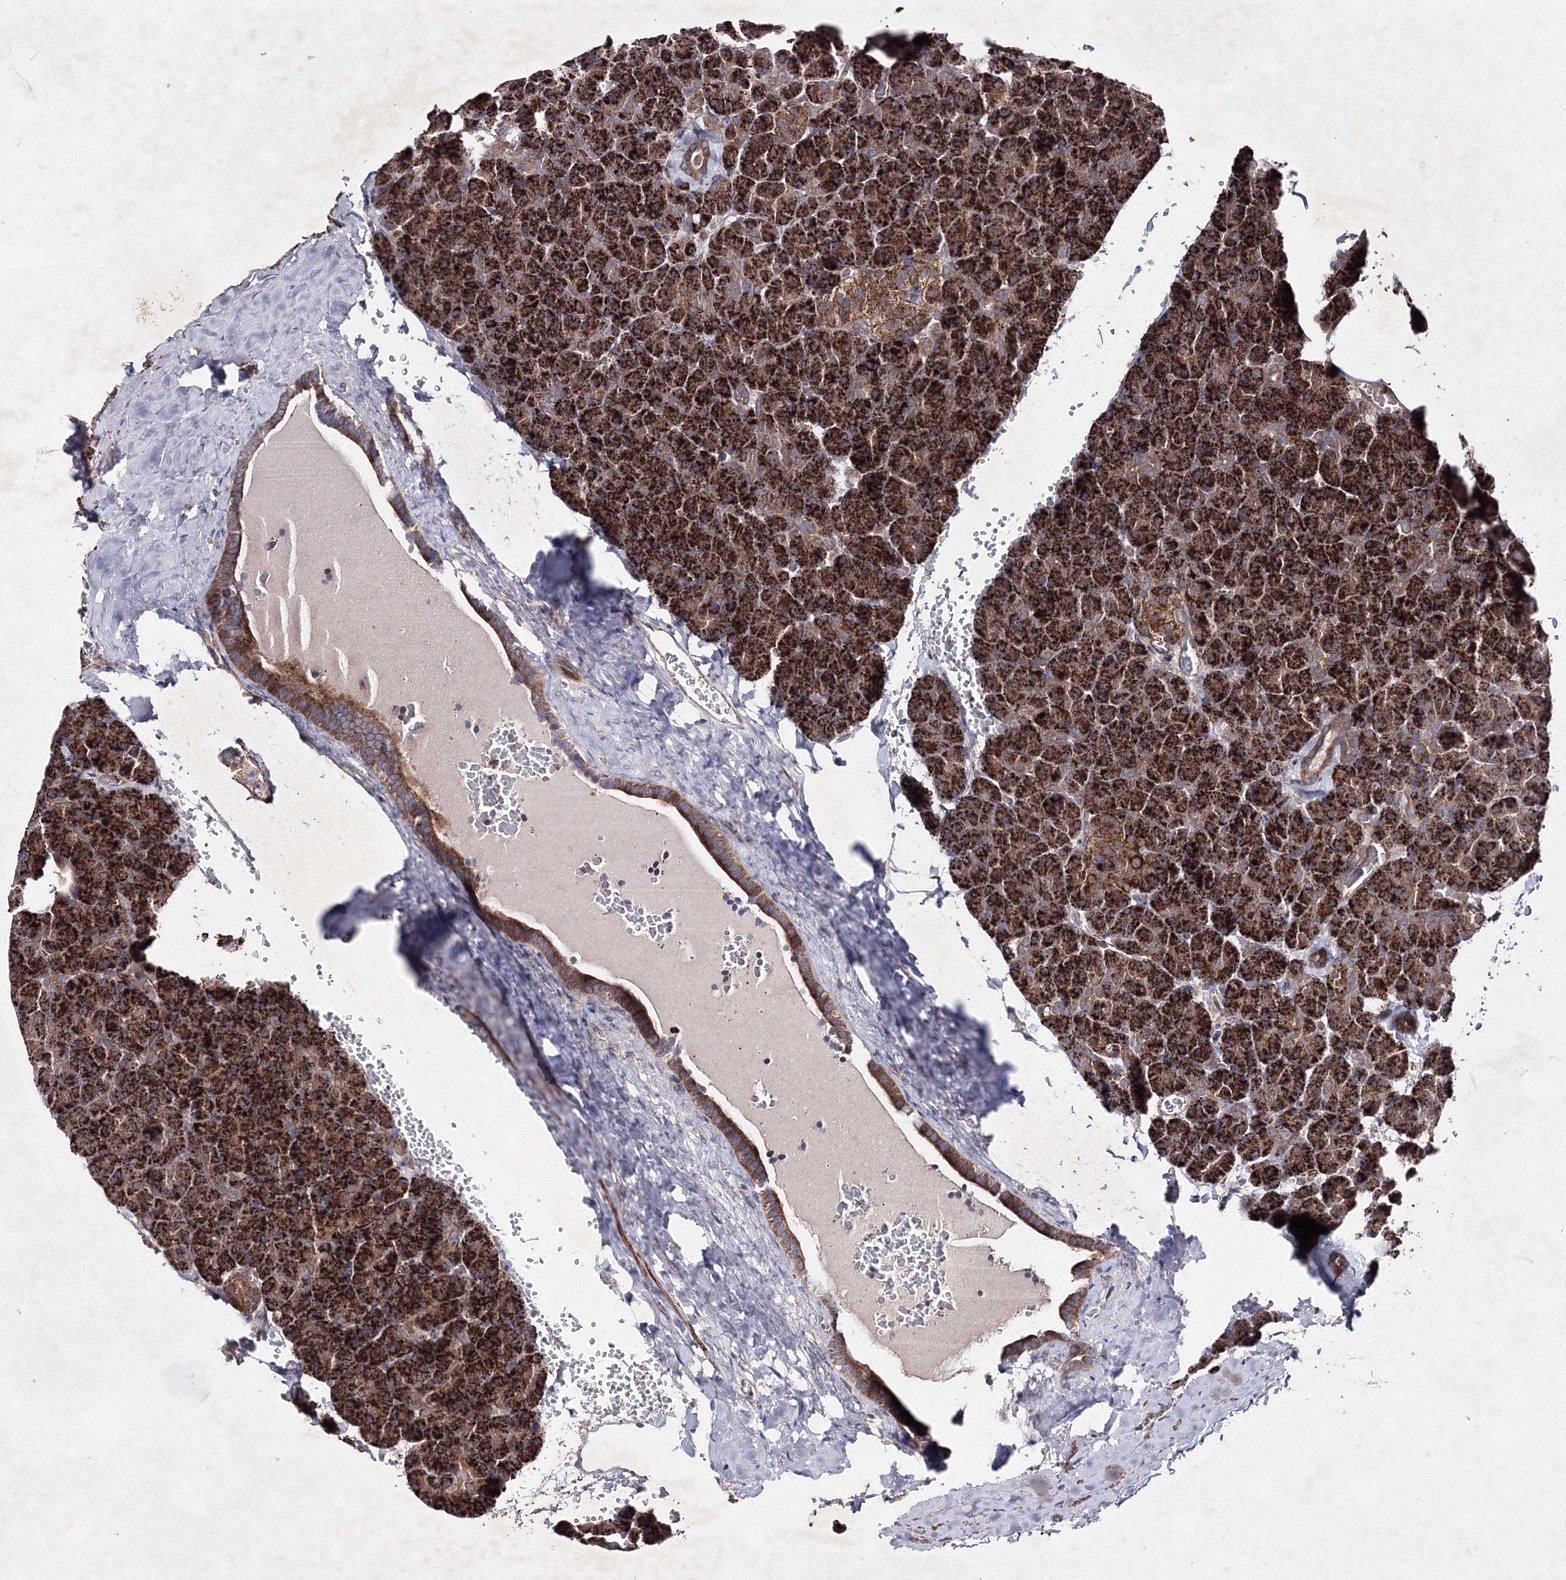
{"staining": {"intensity": "strong", "quantity": ">75%", "location": "cytoplasmic/membranous"}, "tissue": "pancreas", "cell_type": "Exocrine glandular cells", "image_type": "normal", "snomed": [{"axis": "morphology", "description": "Normal tissue, NOS"}, {"axis": "topography", "description": "Pancreas"}], "caption": "Normal pancreas was stained to show a protein in brown. There is high levels of strong cytoplasmic/membranous expression in approximately >75% of exocrine glandular cells.", "gene": "GFM1", "patient": {"sex": "female", "age": 35}}